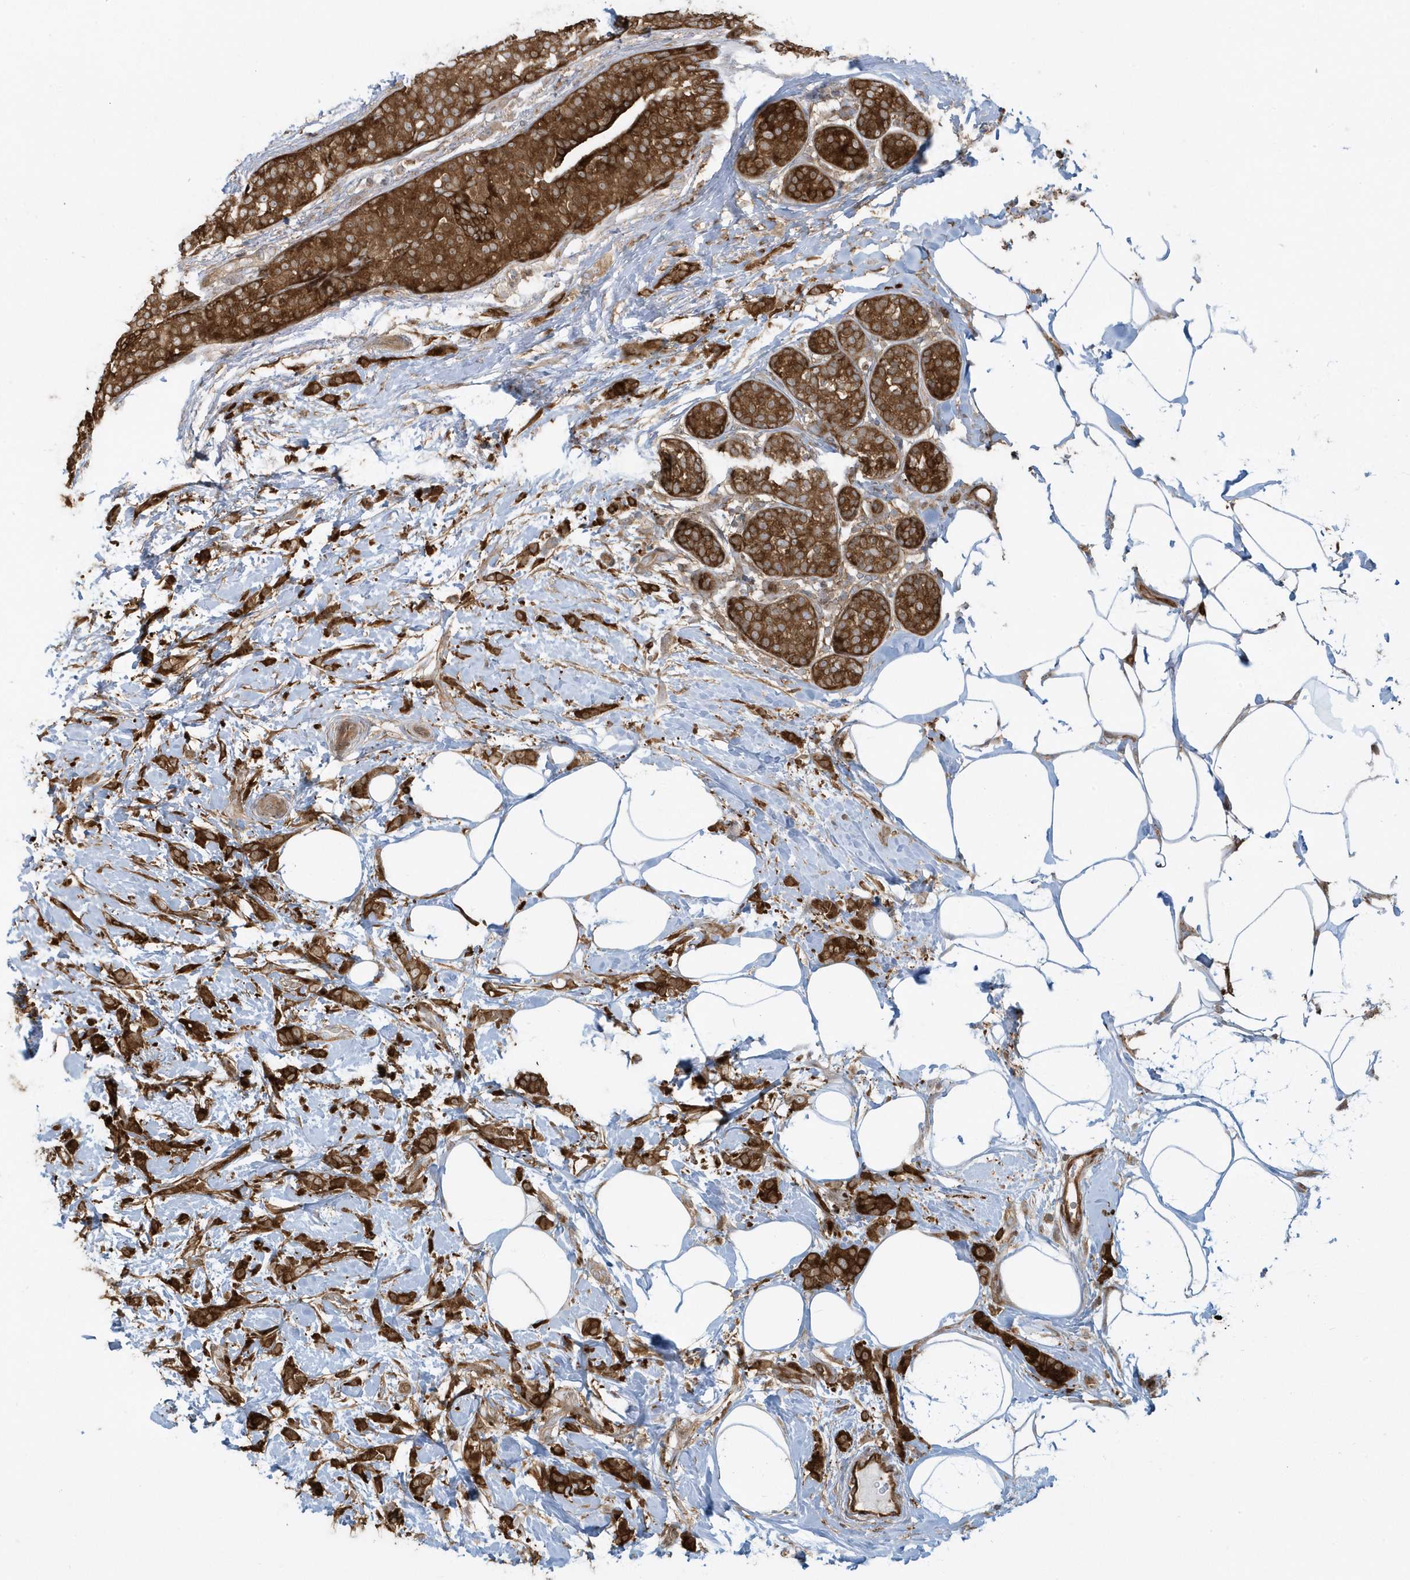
{"staining": {"intensity": "strong", "quantity": ">75%", "location": "cytoplasmic/membranous"}, "tissue": "breast cancer", "cell_type": "Tumor cells", "image_type": "cancer", "snomed": [{"axis": "morphology", "description": "Lobular carcinoma, in situ"}, {"axis": "morphology", "description": "Lobular carcinoma"}, {"axis": "topography", "description": "Breast"}], "caption": "Protein analysis of breast cancer (lobular carcinoma) tissue shows strong cytoplasmic/membranous staining in about >75% of tumor cells. The protein of interest is shown in brown color, while the nuclei are stained blue.", "gene": "CLCN6", "patient": {"sex": "female", "age": 41}}